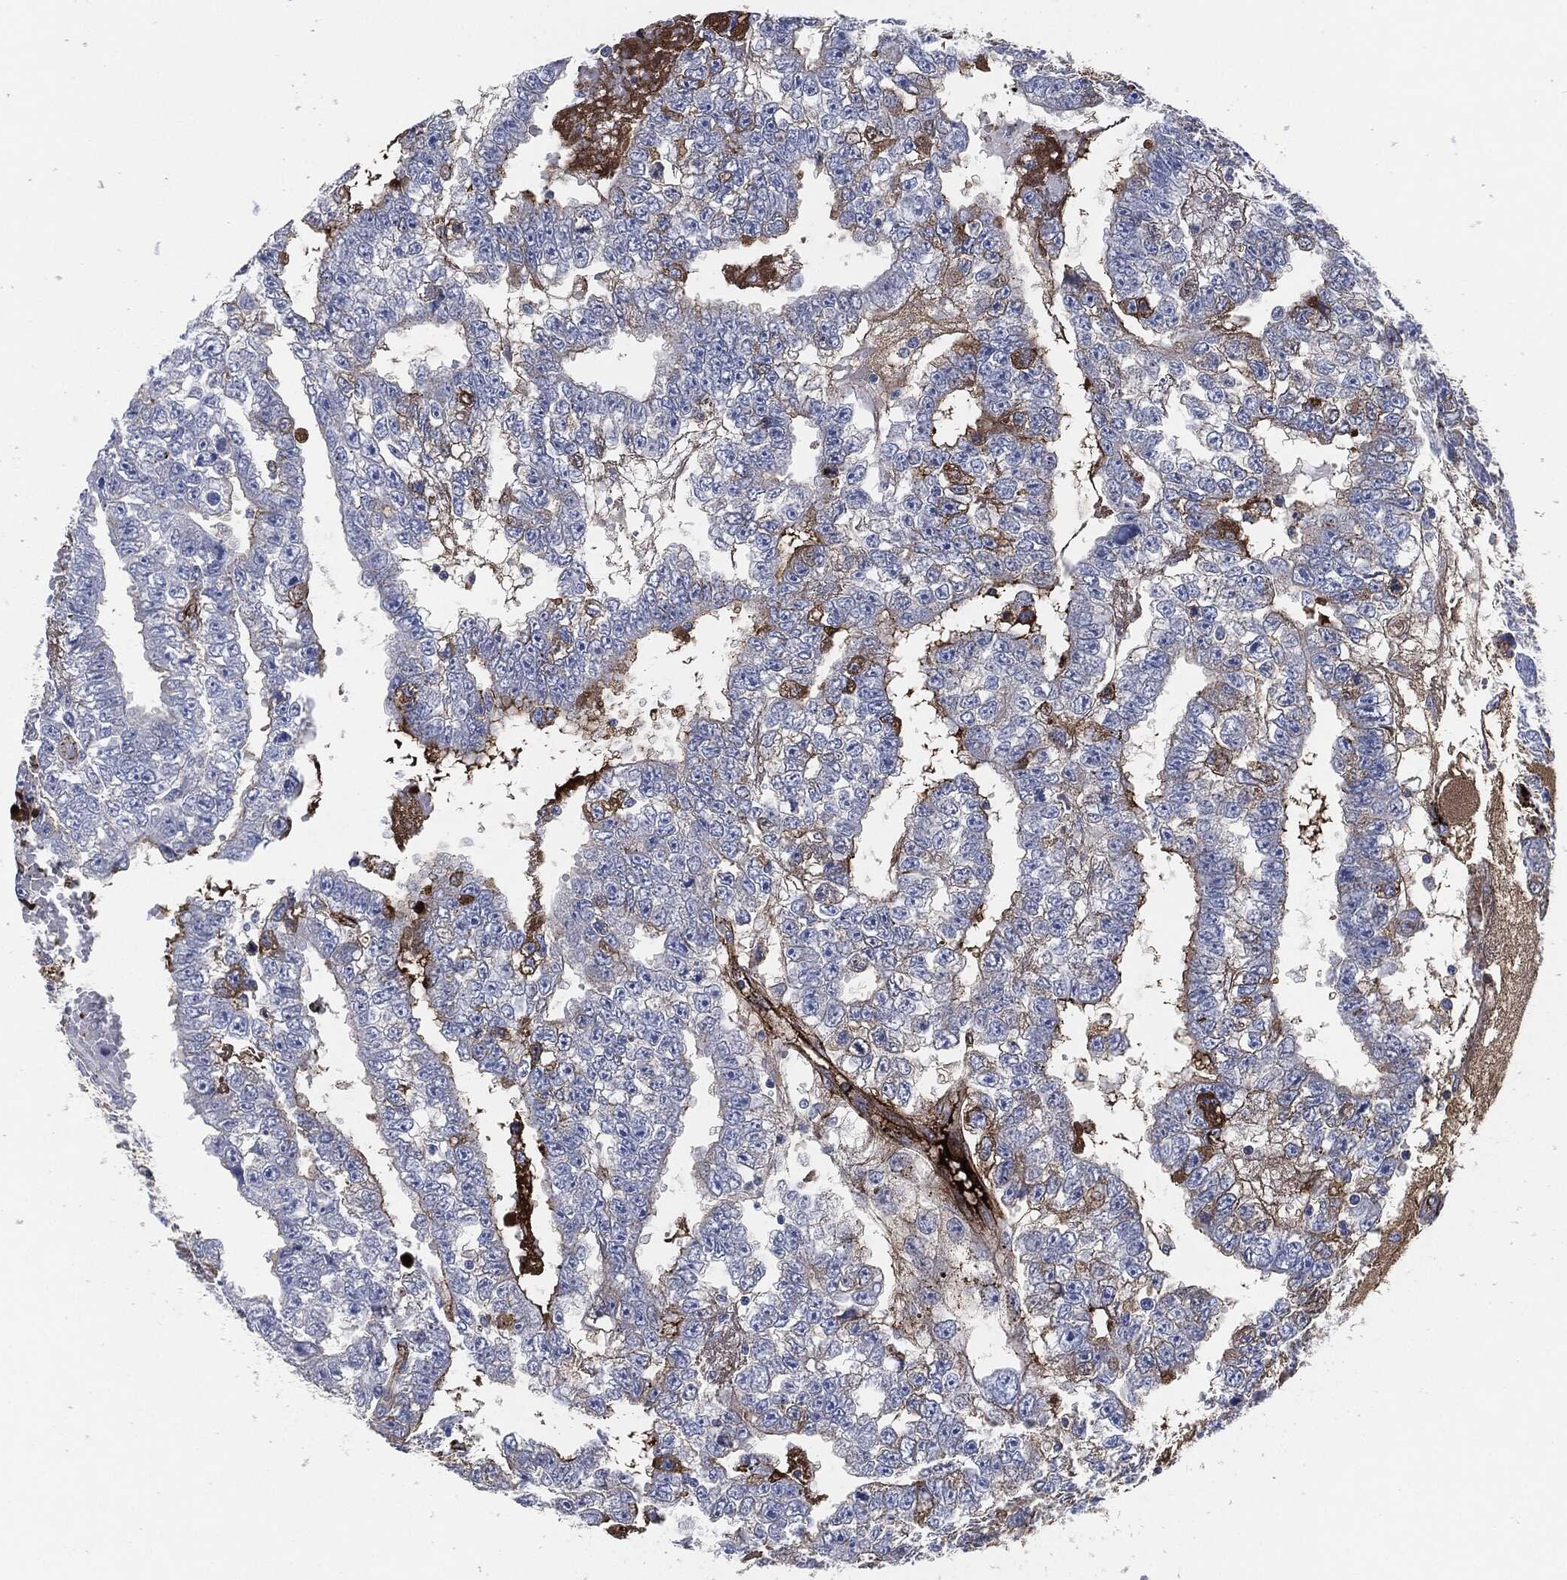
{"staining": {"intensity": "moderate", "quantity": "<25%", "location": "cytoplasmic/membranous"}, "tissue": "testis cancer", "cell_type": "Tumor cells", "image_type": "cancer", "snomed": [{"axis": "morphology", "description": "Carcinoma, Embryonal, NOS"}, {"axis": "topography", "description": "Testis"}], "caption": "Embryonal carcinoma (testis) stained with DAB (3,3'-diaminobenzidine) IHC exhibits low levels of moderate cytoplasmic/membranous expression in approximately <25% of tumor cells.", "gene": "APOB", "patient": {"sex": "male", "age": 25}}